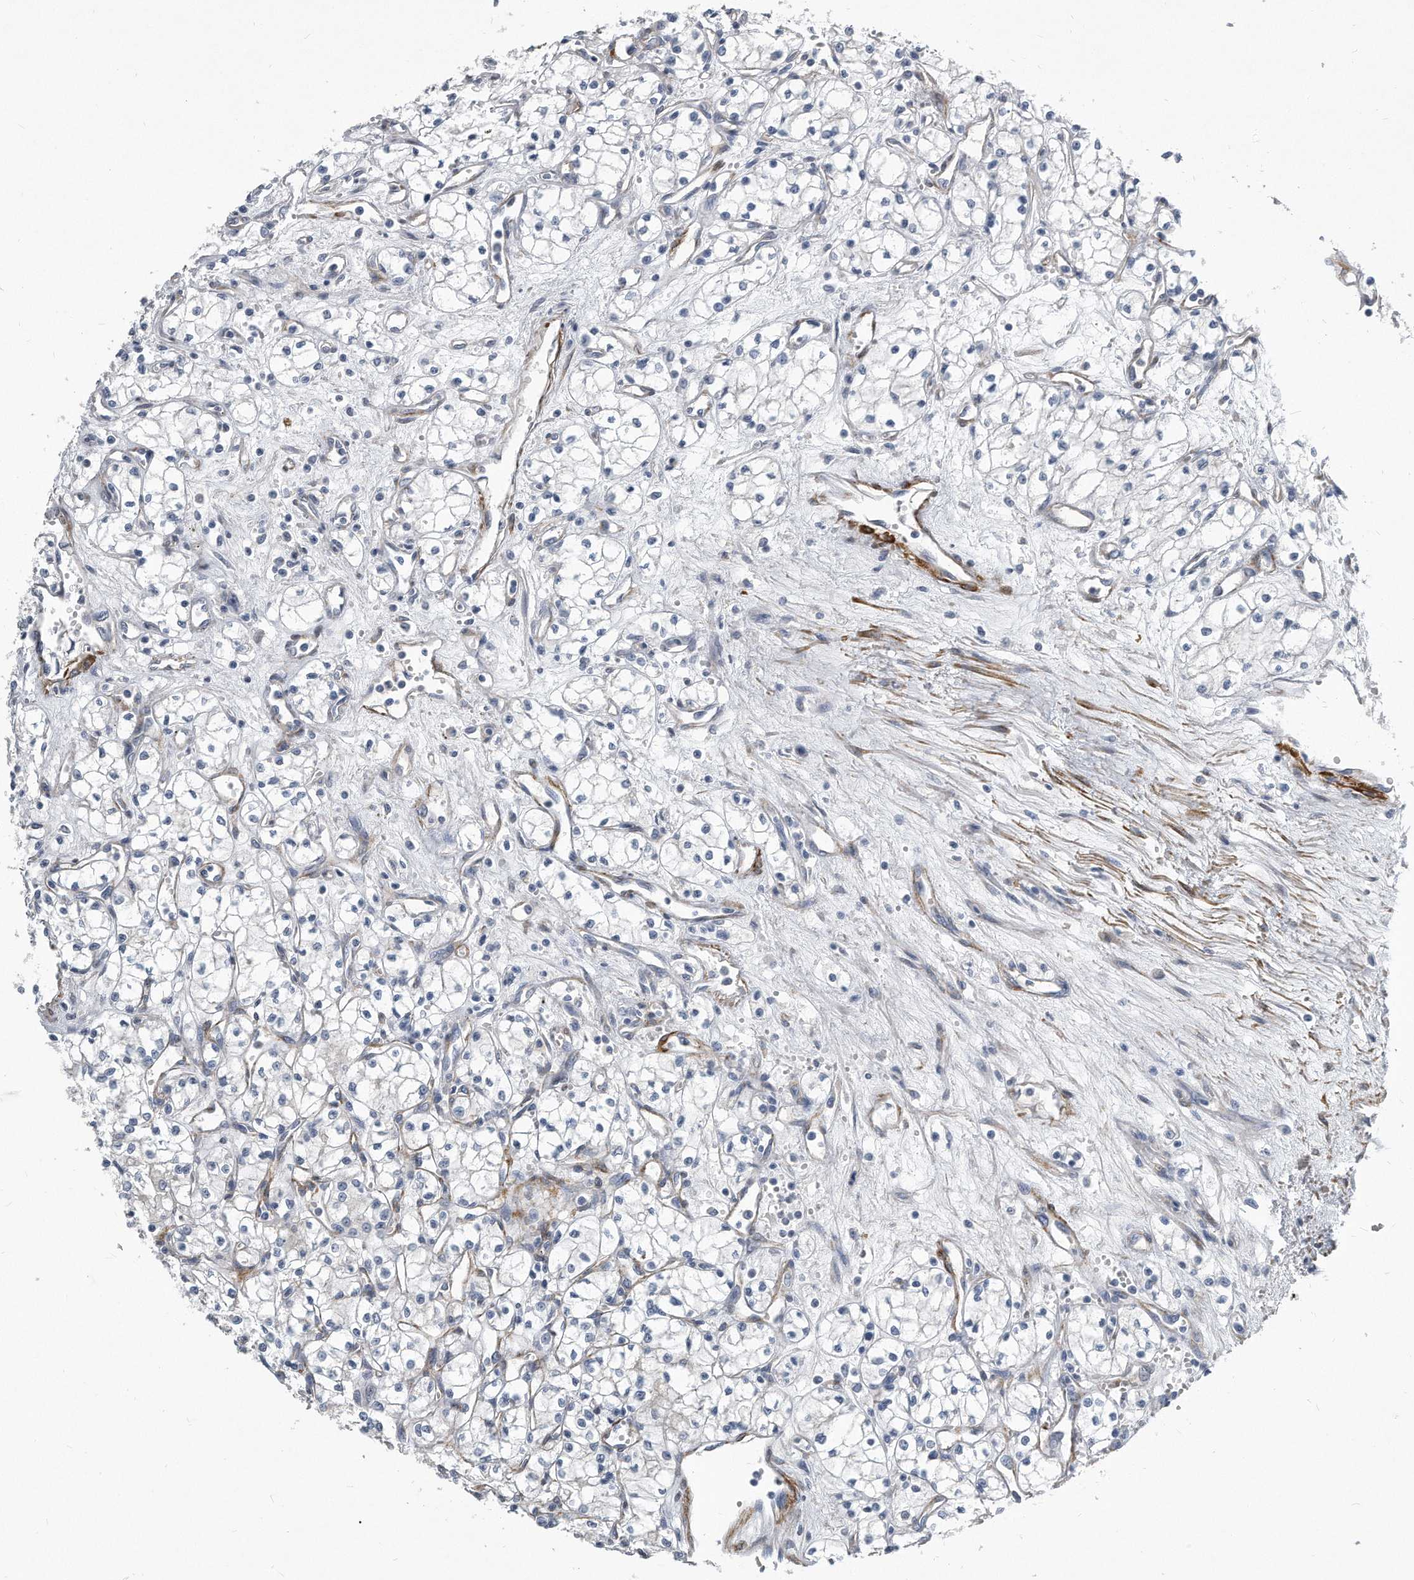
{"staining": {"intensity": "negative", "quantity": "none", "location": "none"}, "tissue": "renal cancer", "cell_type": "Tumor cells", "image_type": "cancer", "snomed": [{"axis": "morphology", "description": "Adenocarcinoma, NOS"}, {"axis": "topography", "description": "Kidney"}], "caption": "Image shows no significant protein expression in tumor cells of renal cancer (adenocarcinoma).", "gene": "EIF2B4", "patient": {"sex": "male", "age": 59}}